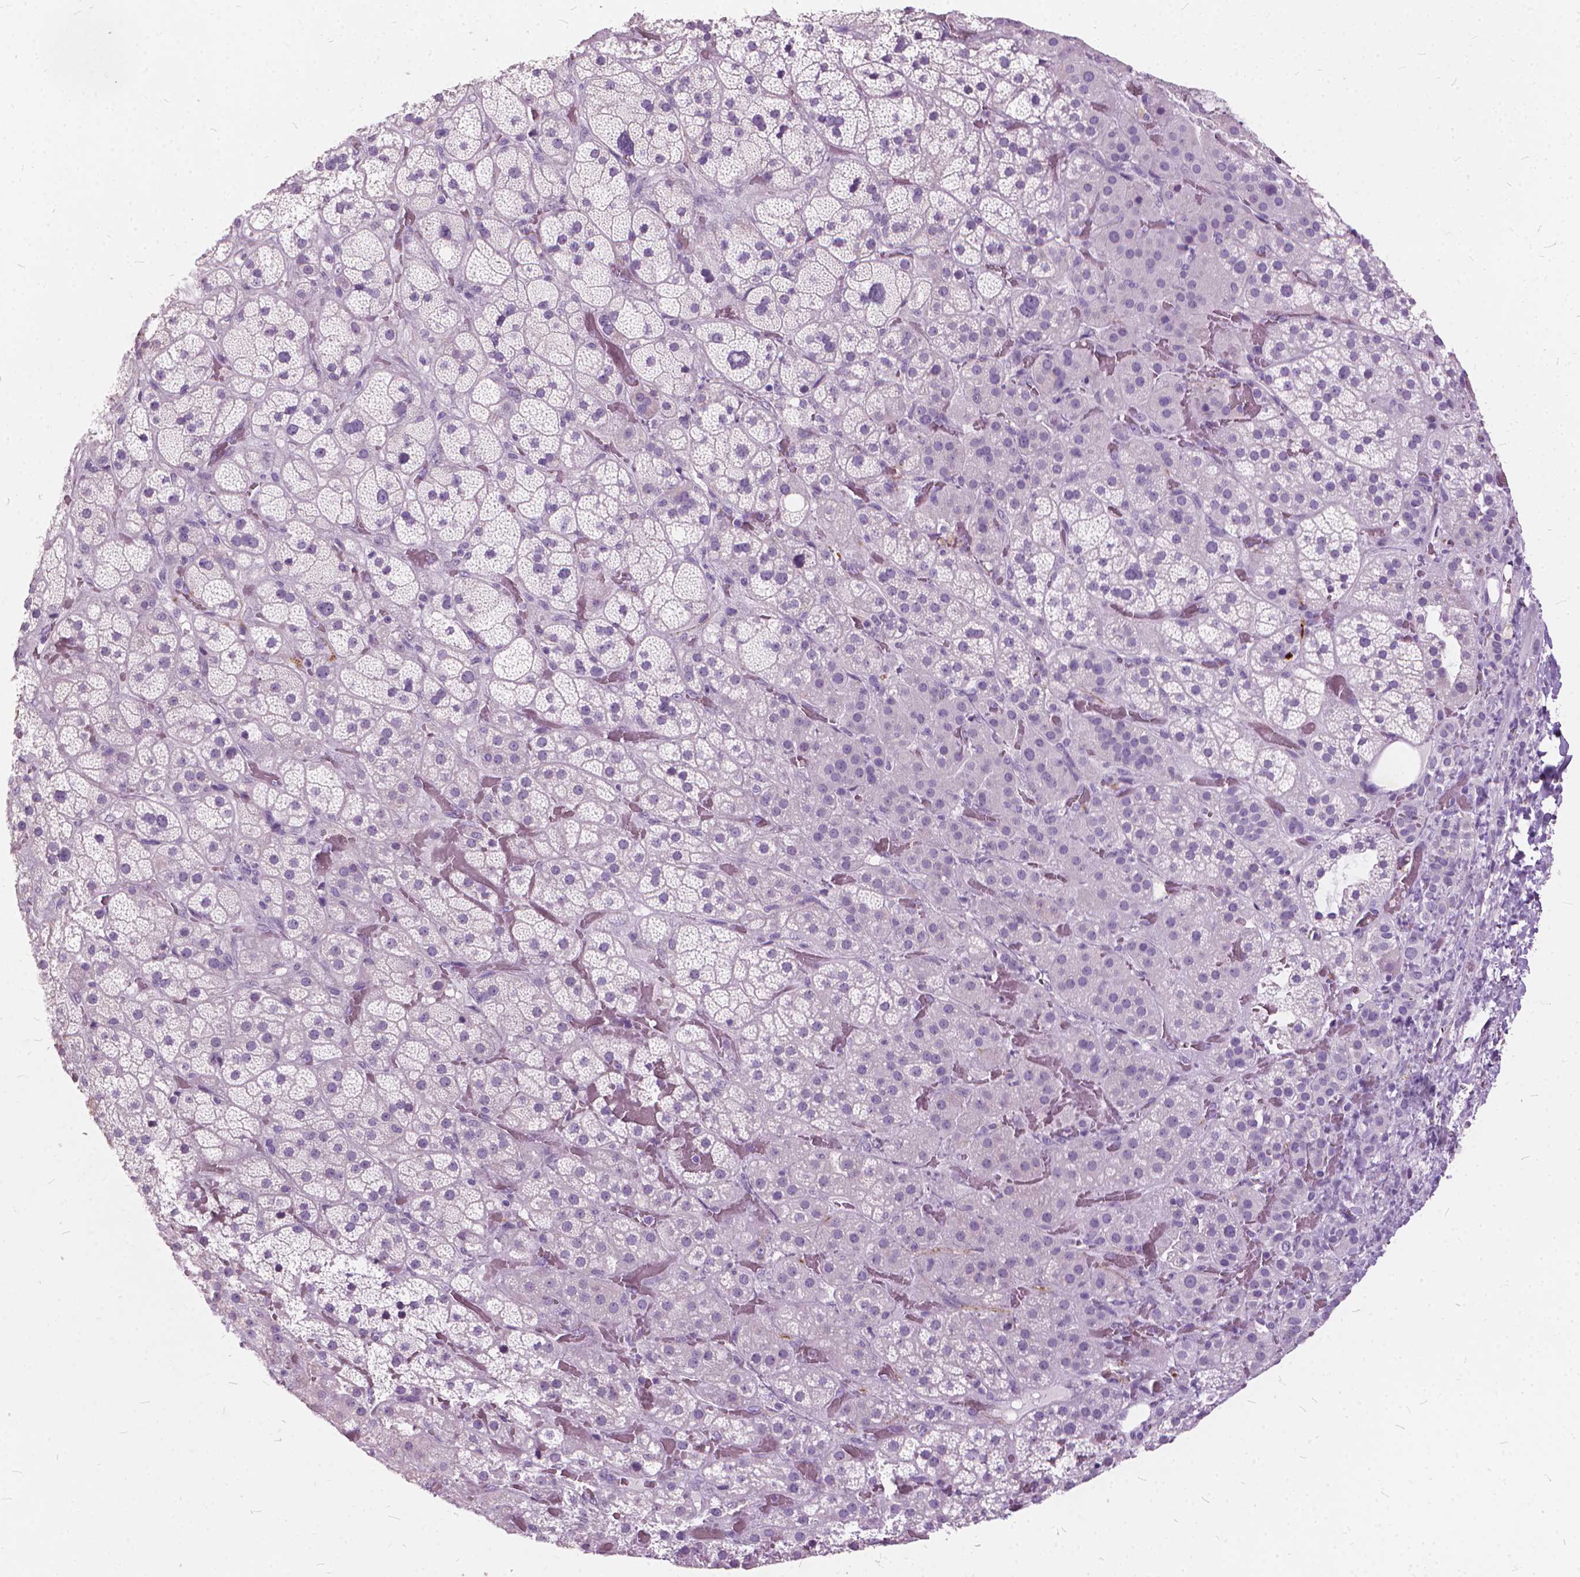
{"staining": {"intensity": "negative", "quantity": "none", "location": "none"}, "tissue": "adrenal gland", "cell_type": "Glandular cells", "image_type": "normal", "snomed": [{"axis": "morphology", "description": "Normal tissue, NOS"}, {"axis": "topography", "description": "Adrenal gland"}], "caption": "This is a micrograph of IHC staining of benign adrenal gland, which shows no positivity in glandular cells. Nuclei are stained in blue.", "gene": "DNM1", "patient": {"sex": "male", "age": 57}}